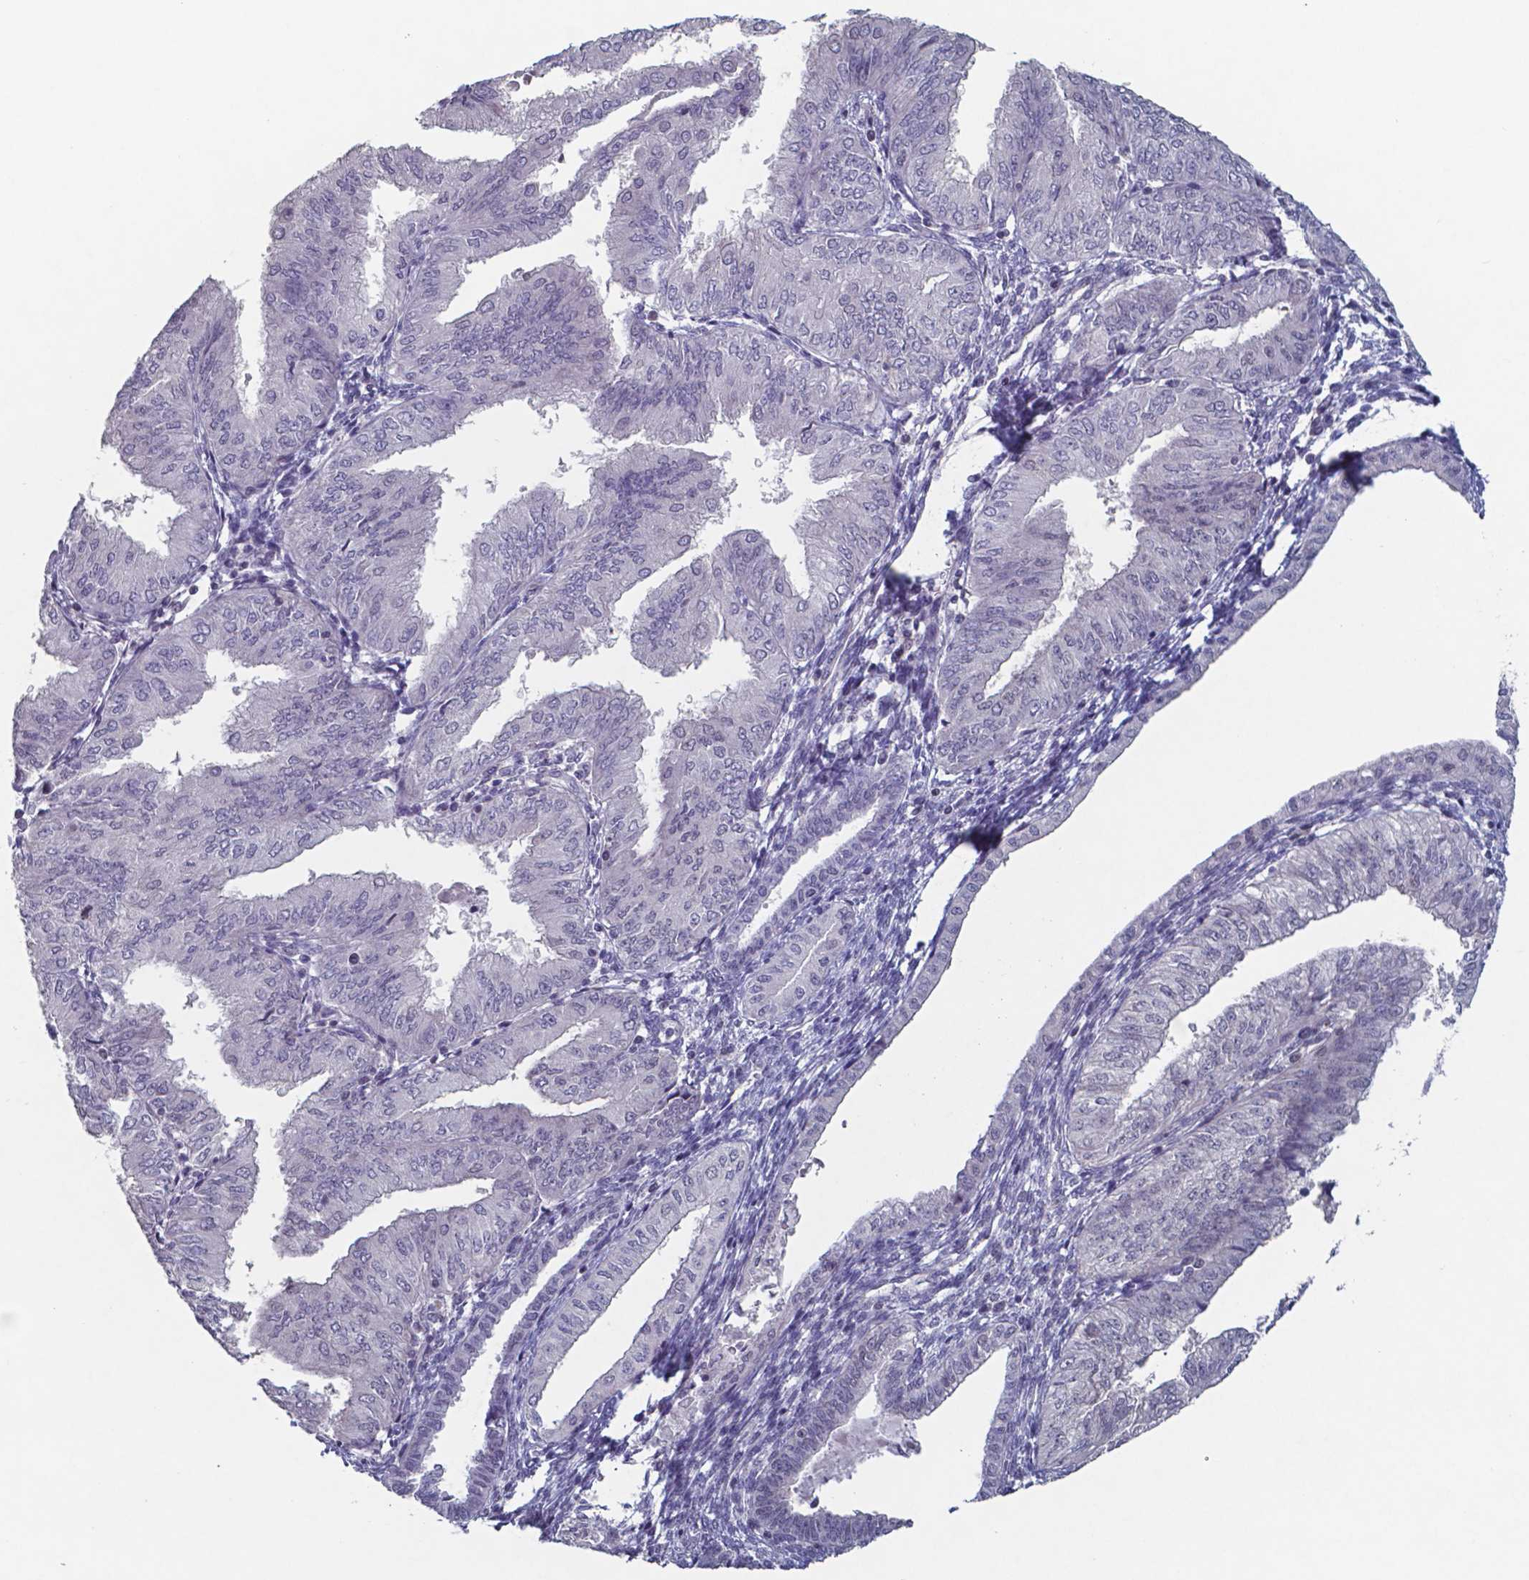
{"staining": {"intensity": "negative", "quantity": "none", "location": "none"}, "tissue": "endometrial cancer", "cell_type": "Tumor cells", "image_type": "cancer", "snomed": [{"axis": "morphology", "description": "Adenocarcinoma, NOS"}, {"axis": "topography", "description": "Endometrium"}], "caption": "Endometrial cancer was stained to show a protein in brown. There is no significant positivity in tumor cells.", "gene": "TDP2", "patient": {"sex": "female", "age": 53}}